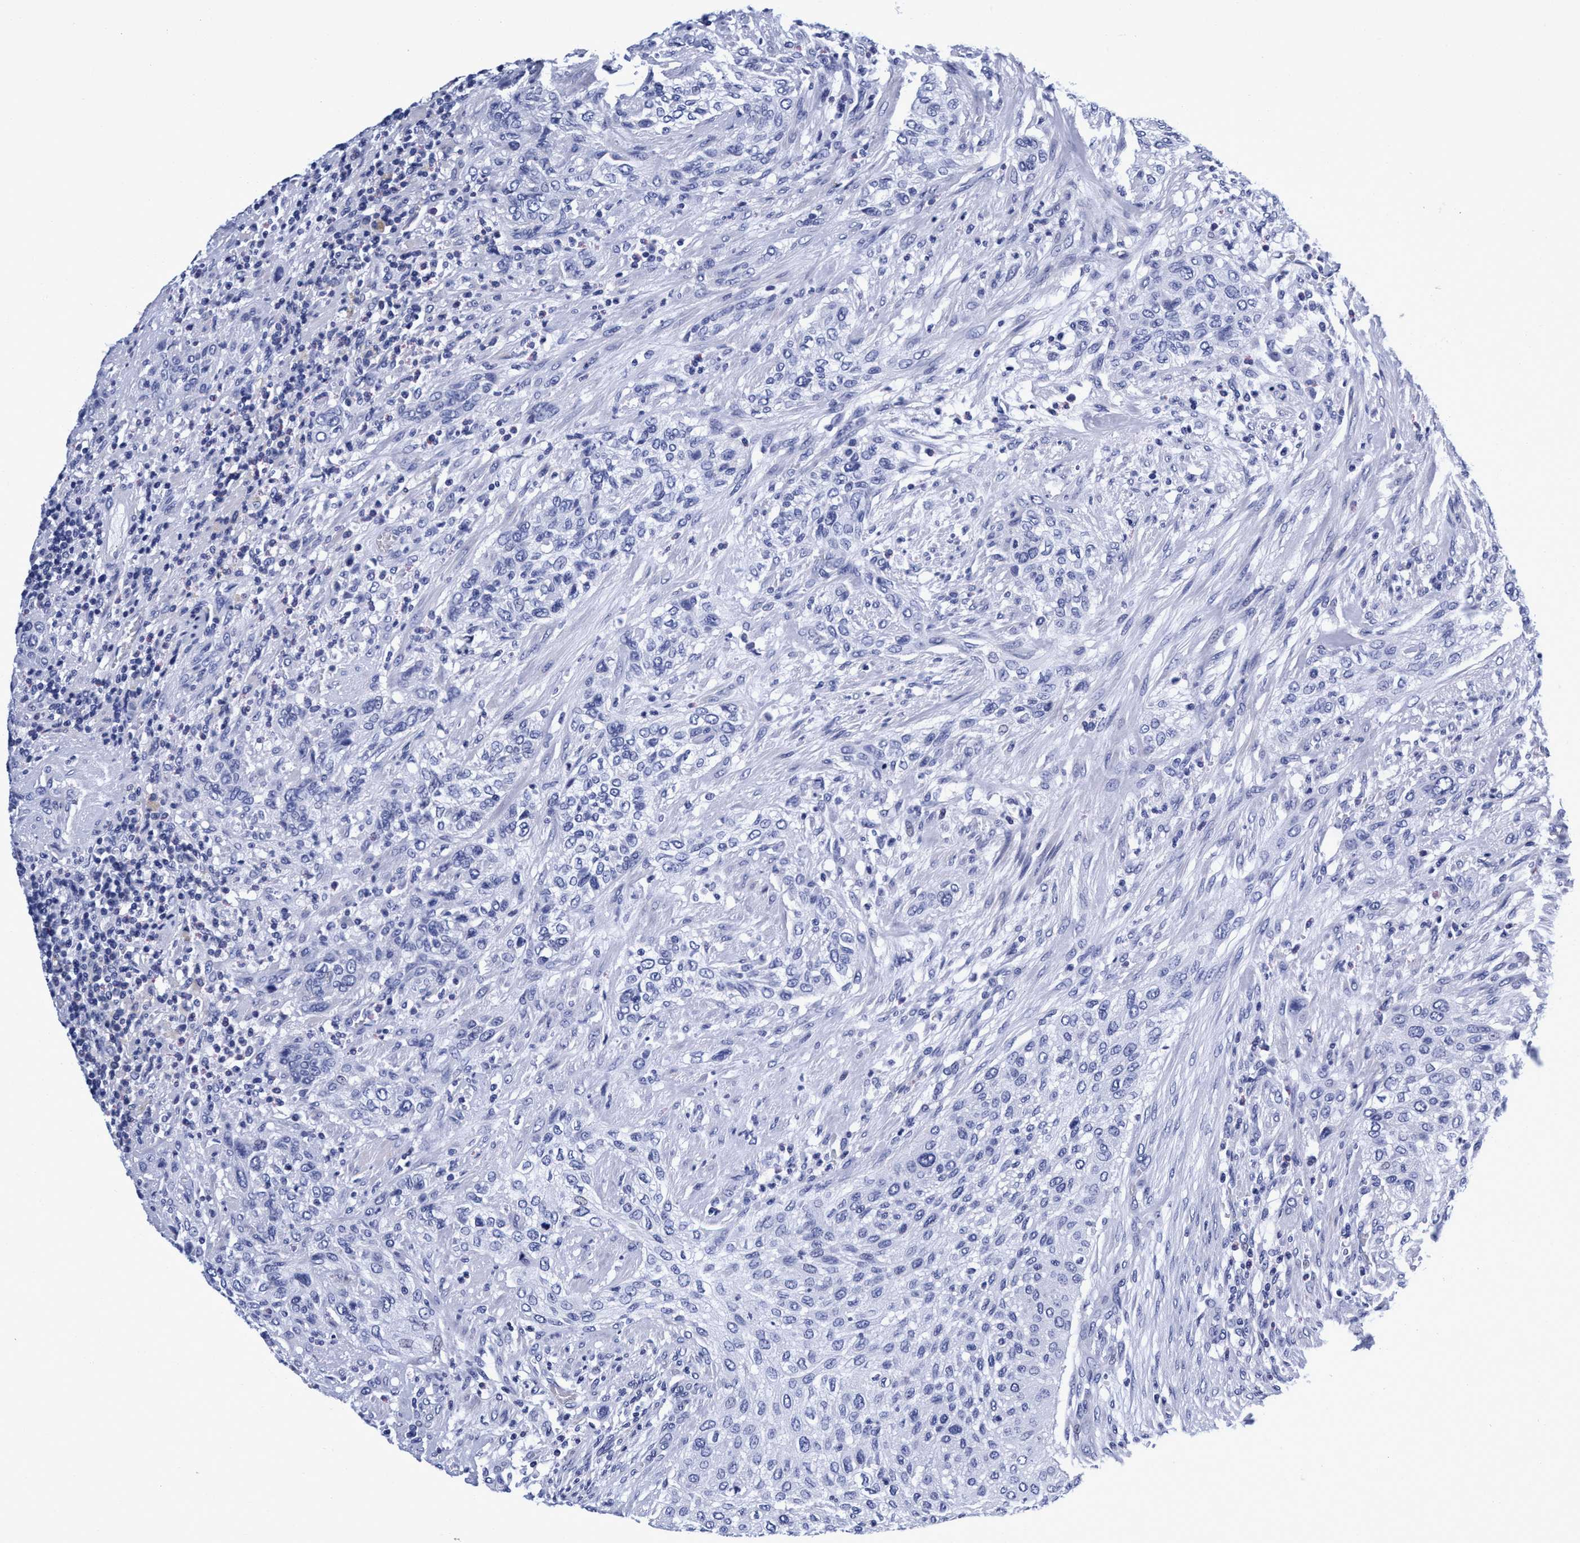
{"staining": {"intensity": "negative", "quantity": "none", "location": "none"}, "tissue": "urothelial cancer", "cell_type": "Tumor cells", "image_type": "cancer", "snomed": [{"axis": "morphology", "description": "Urothelial carcinoma, Low grade"}, {"axis": "morphology", "description": "Urothelial carcinoma, High grade"}, {"axis": "topography", "description": "Urinary bladder"}], "caption": "Immunohistochemistry (IHC) of urothelial cancer reveals no positivity in tumor cells.", "gene": "PLPPR1", "patient": {"sex": "male", "age": 35}}